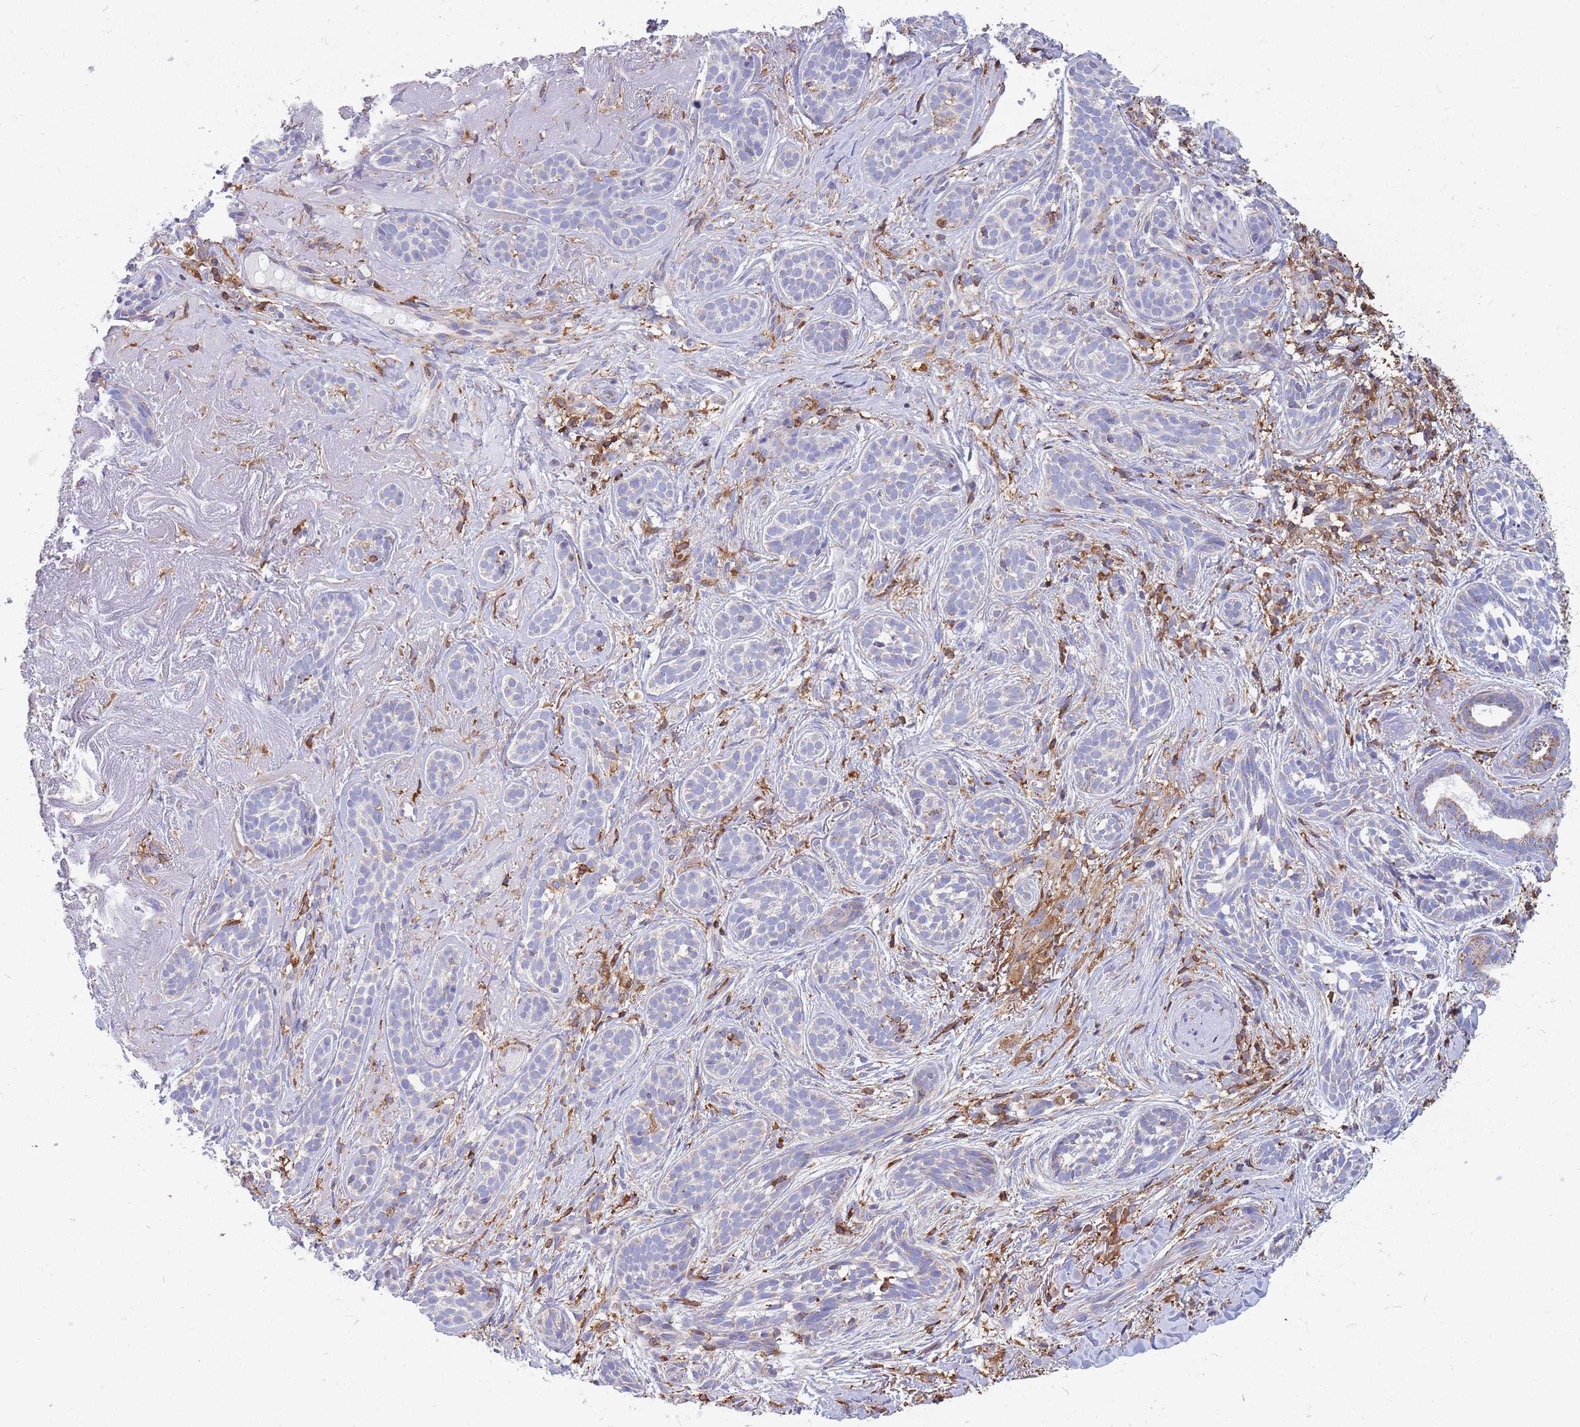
{"staining": {"intensity": "negative", "quantity": "none", "location": "none"}, "tissue": "skin cancer", "cell_type": "Tumor cells", "image_type": "cancer", "snomed": [{"axis": "morphology", "description": "Basal cell carcinoma"}, {"axis": "topography", "description": "Skin"}], "caption": "Skin cancer was stained to show a protein in brown. There is no significant staining in tumor cells. (DAB immunohistochemistry (IHC) with hematoxylin counter stain).", "gene": "MRPL54", "patient": {"sex": "male", "age": 71}}